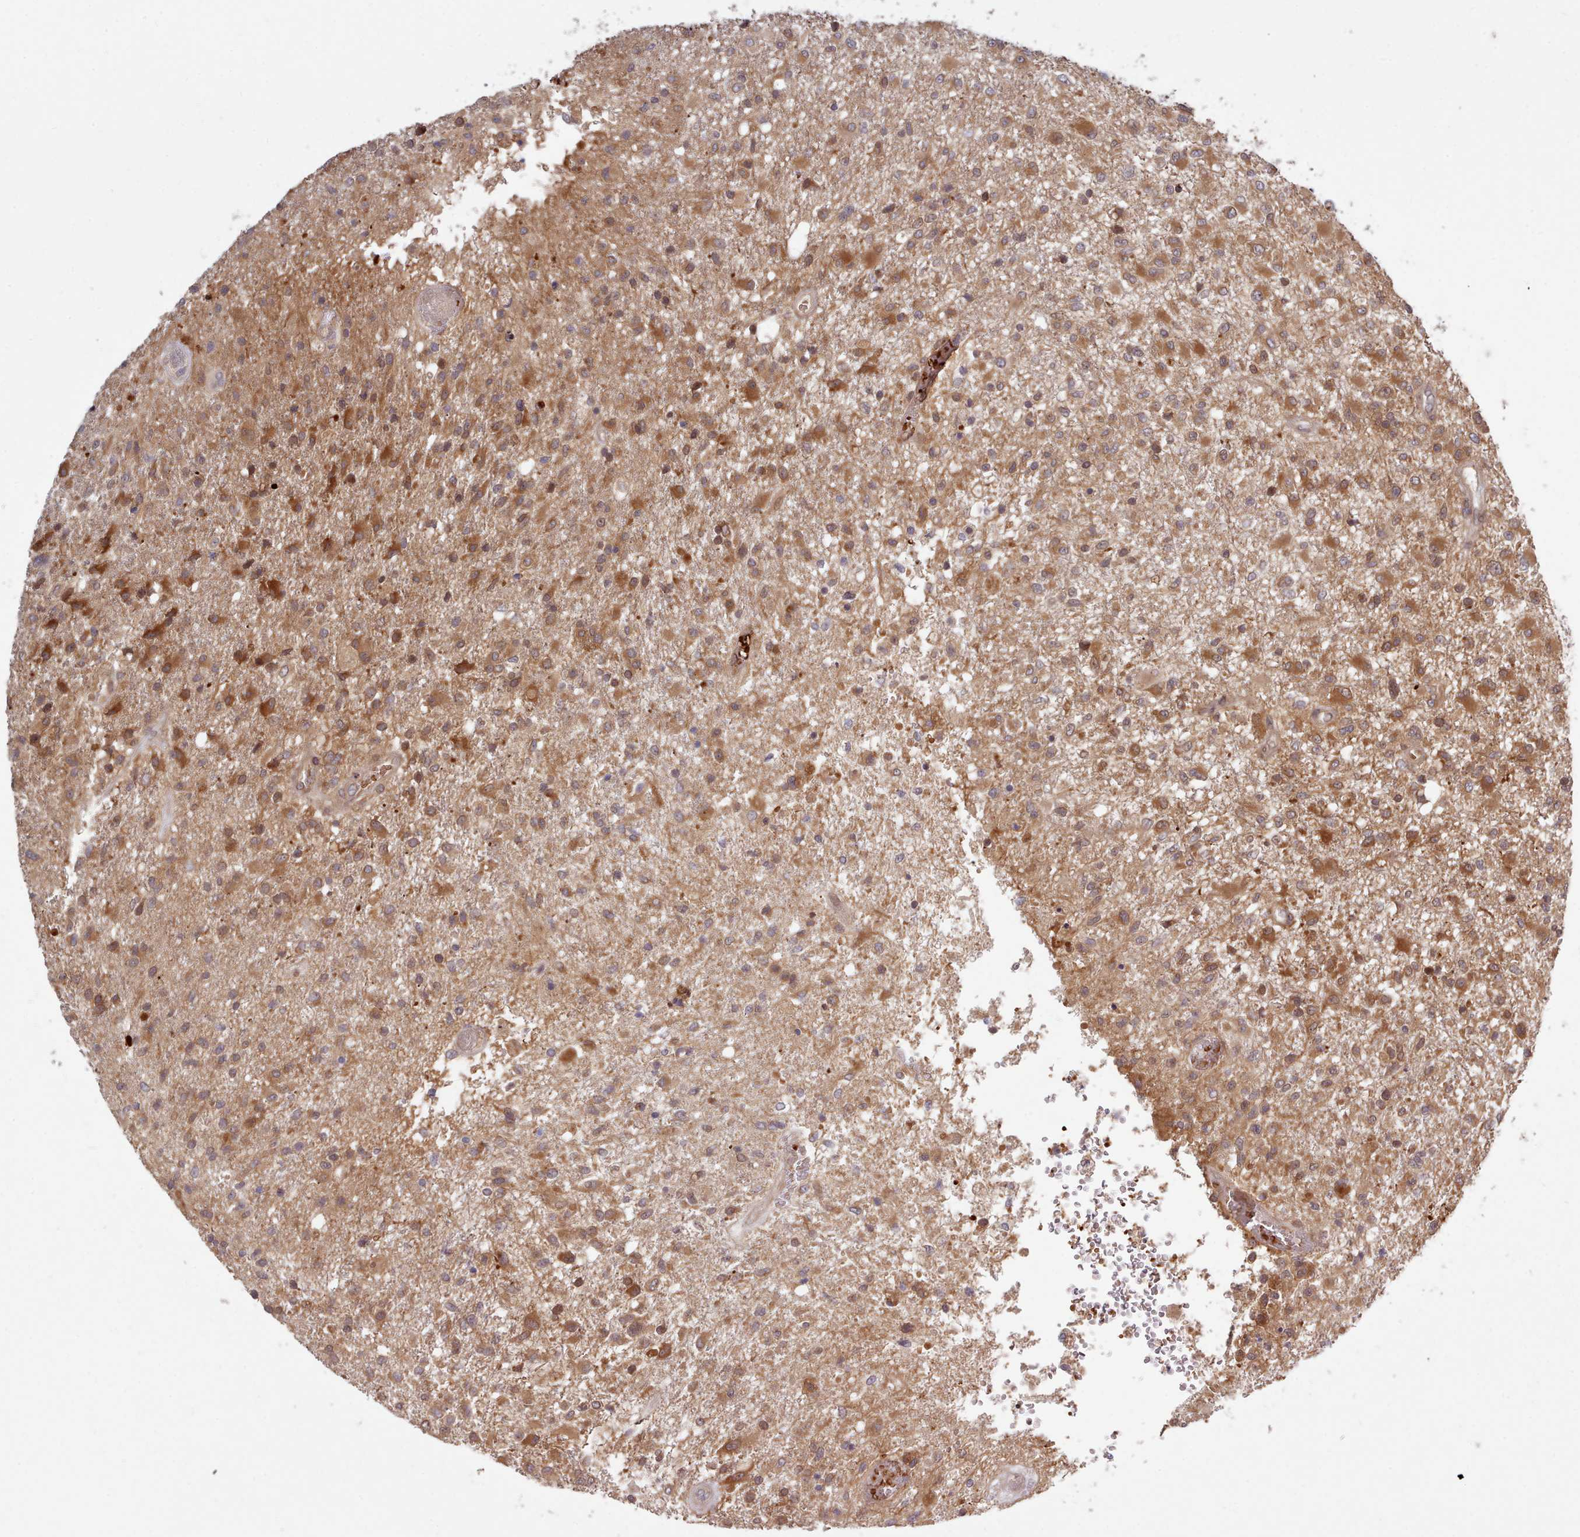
{"staining": {"intensity": "moderate", "quantity": ">75%", "location": "cytoplasmic/membranous"}, "tissue": "glioma", "cell_type": "Tumor cells", "image_type": "cancer", "snomed": [{"axis": "morphology", "description": "Glioma, malignant, High grade"}, {"axis": "topography", "description": "Brain"}], "caption": "A medium amount of moderate cytoplasmic/membranous staining is appreciated in approximately >75% of tumor cells in malignant glioma (high-grade) tissue. (IHC, brightfield microscopy, high magnification).", "gene": "UBE2G1", "patient": {"sex": "female", "age": 74}}